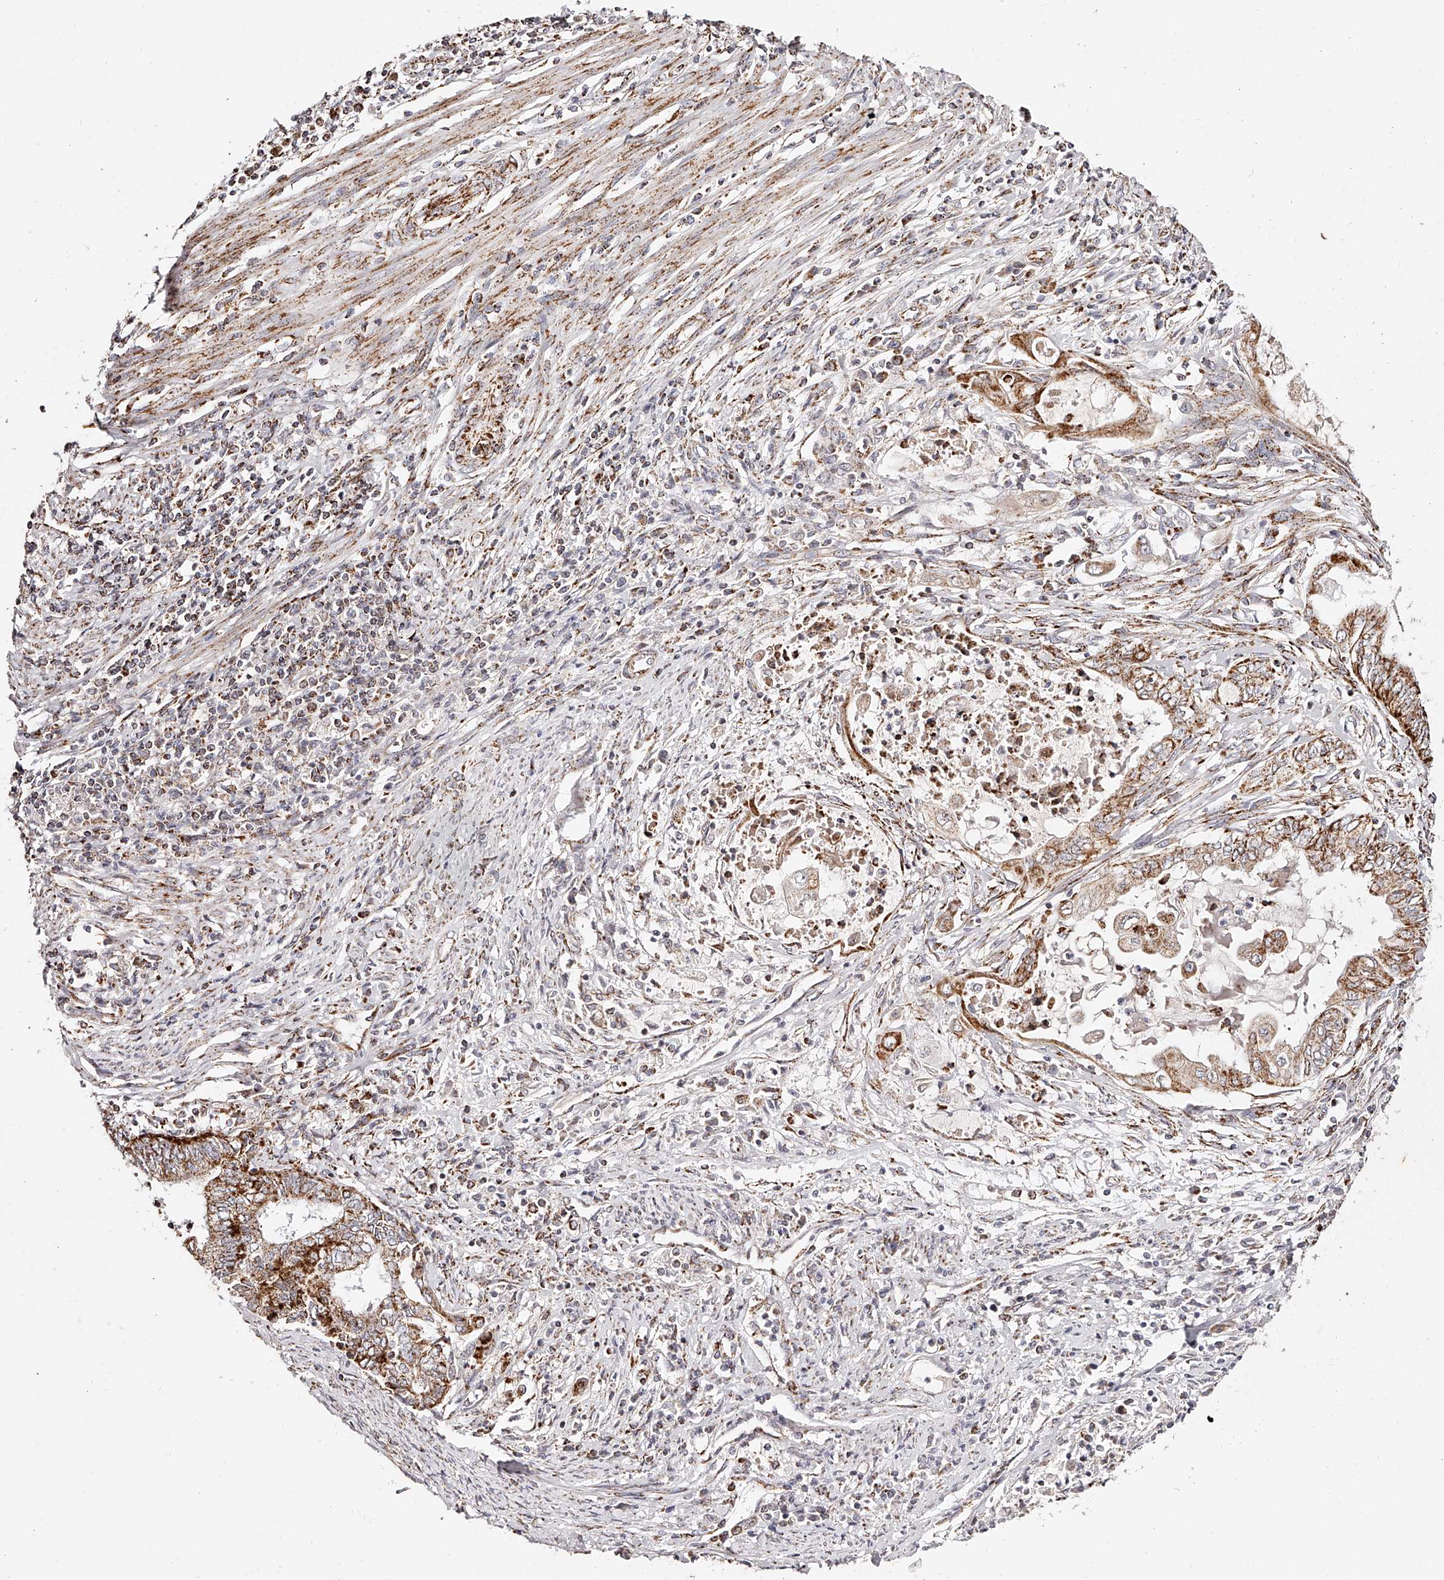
{"staining": {"intensity": "strong", "quantity": "25%-75%", "location": "cytoplasmic/membranous"}, "tissue": "endometrial cancer", "cell_type": "Tumor cells", "image_type": "cancer", "snomed": [{"axis": "morphology", "description": "Adenocarcinoma, NOS"}, {"axis": "topography", "description": "Uterus"}, {"axis": "topography", "description": "Endometrium"}], "caption": "Endometrial adenocarcinoma tissue demonstrates strong cytoplasmic/membranous staining in approximately 25%-75% of tumor cells (Stains: DAB in brown, nuclei in blue, Microscopy: brightfield microscopy at high magnification).", "gene": "NDUFV3", "patient": {"sex": "female", "age": 70}}